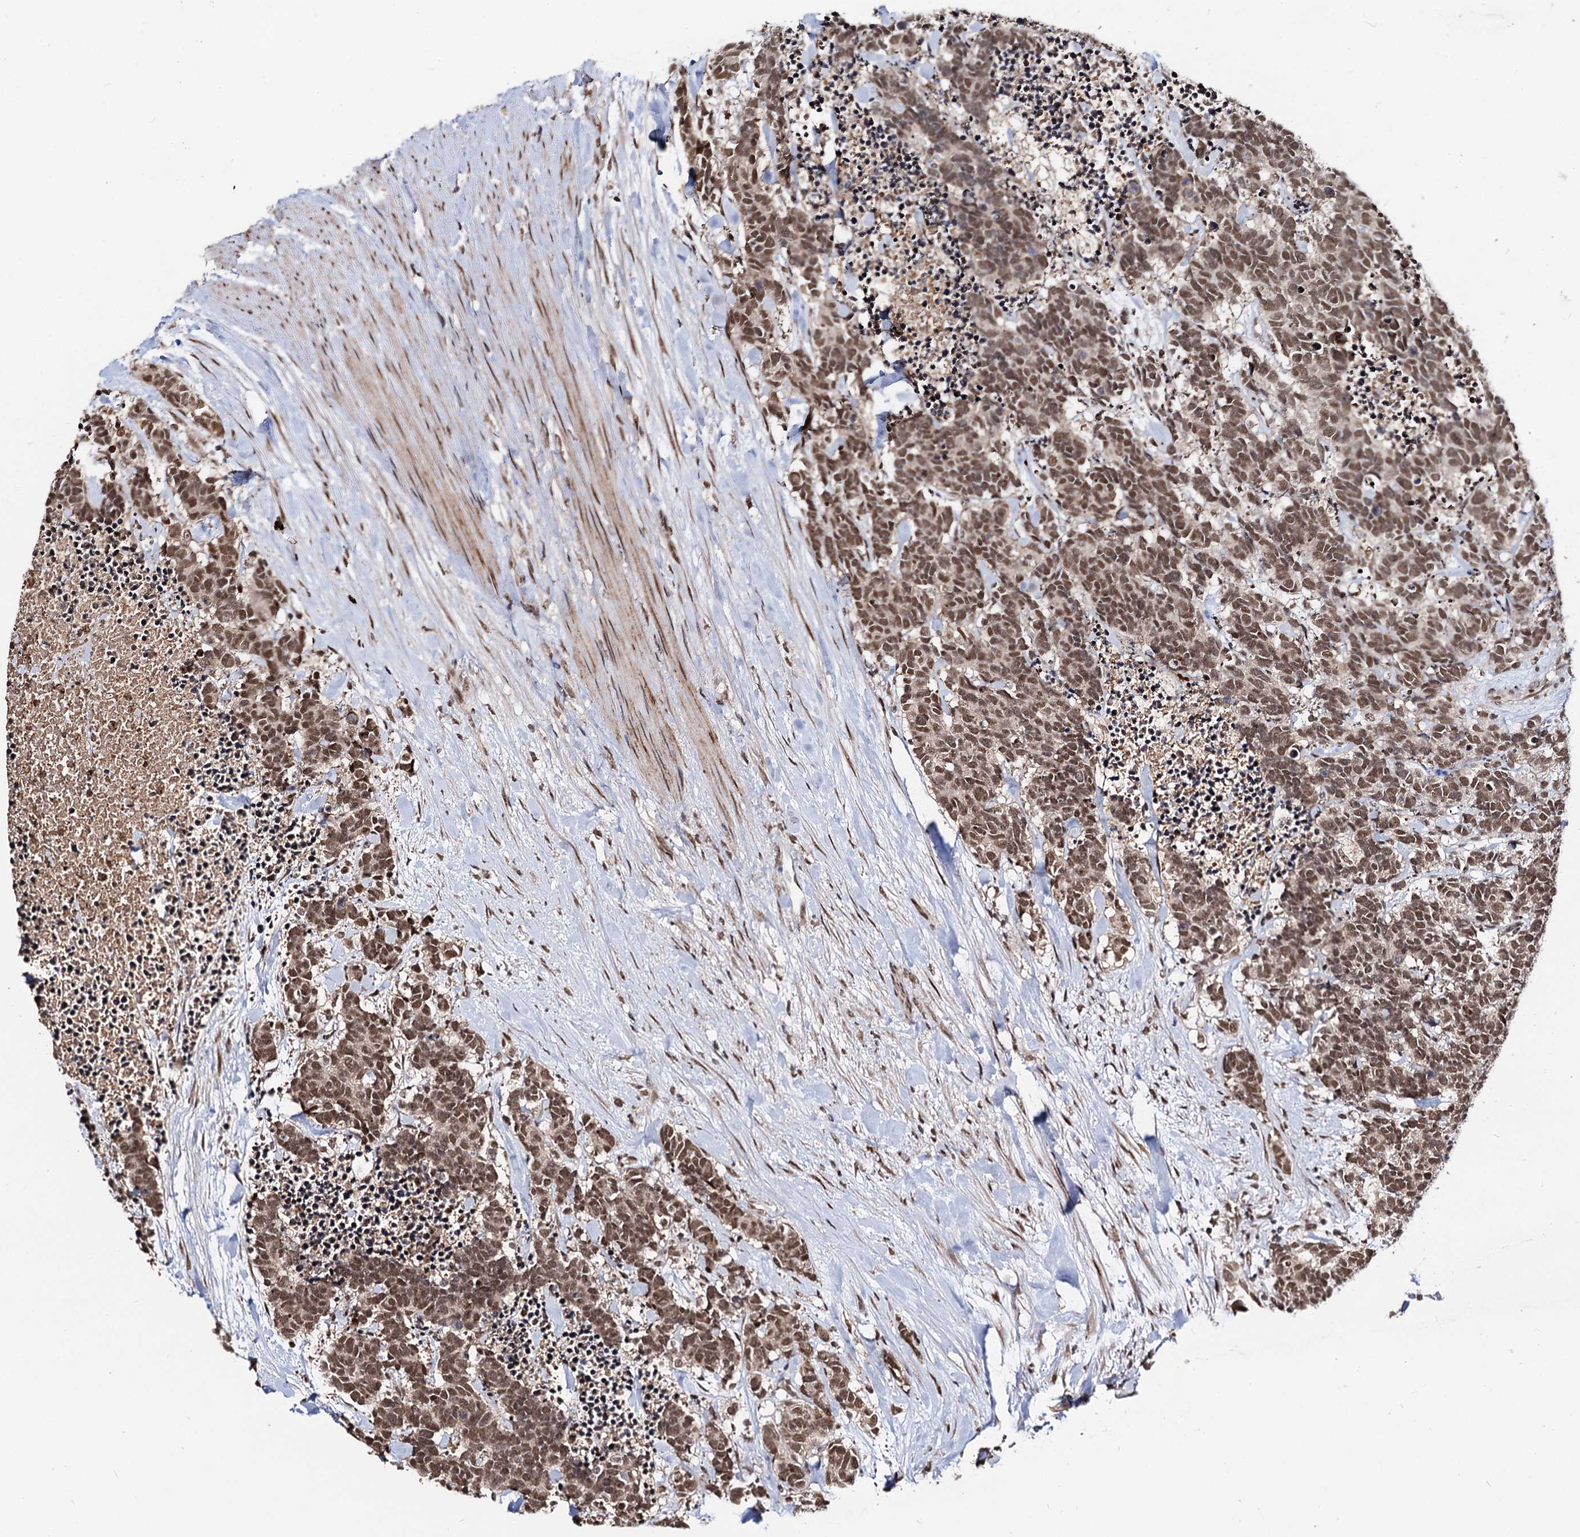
{"staining": {"intensity": "moderate", "quantity": ">75%", "location": "nuclear"}, "tissue": "carcinoid", "cell_type": "Tumor cells", "image_type": "cancer", "snomed": [{"axis": "morphology", "description": "Carcinoma, NOS"}, {"axis": "morphology", "description": "Carcinoid, malignant, NOS"}, {"axis": "topography", "description": "Prostate"}], "caption": "IHC staining of carcinoma, which reveals medium levels of moderate nuclear positivity in about >75% of tumor cells indicating moderate nuclear protein staining. The staining was performed using DAB (brown) for protein detection and nuclei were counterstained in hematoxylin (blue).", "gene": "SFSWAP", "patient": {"sex": "male", "age": 57}}